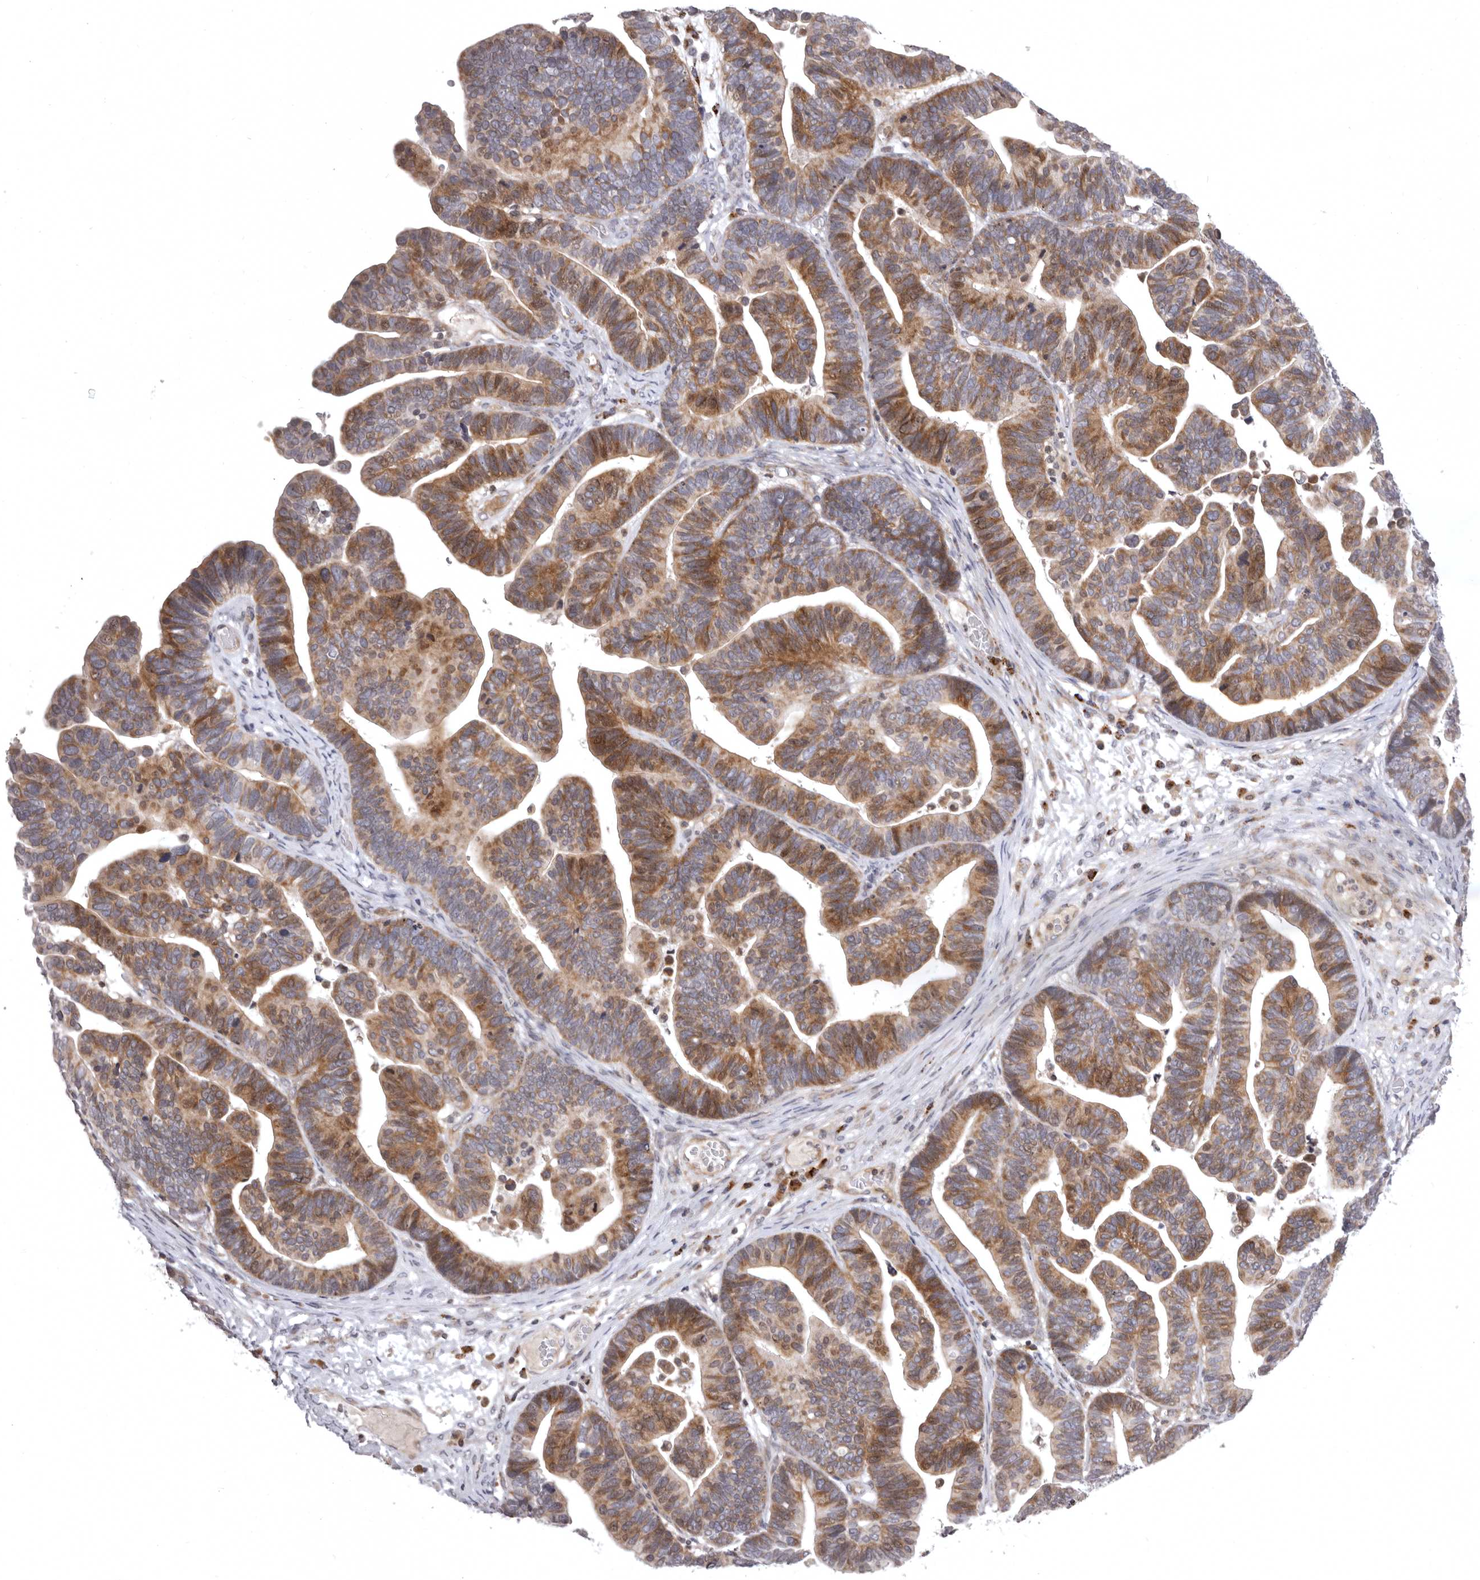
{"staining": {"intensity": "moderate", "quantity": ">75%", "location": "cytoplasmic/membranous,nuclear"}, "tissue": "ovarian cancer", "cell_type": "Tumor cells", "image_type": "cancer", "snomed": [{"axis": "morphology", "description": "Cystadenocarcinoma, serous, NOS"}, {"axis": "topography", "description": "Ovary"}], "caption": "Immunohistochemistry staining of ovarian serous cystadenocarcinoma, which reveals medium levels of moderate cytoplasmic/membranous and nuclear staining in approximately >75% of tumor cells indicating moderate cytoplasmic/membranous and nuclear protein staining. The staining was performed using DAB (brown) for protein detection and nuclei were counterstained in hematoxylin (blue).", "gene": "AZIN1", "patient": {"sex": "female", "age": 56}}